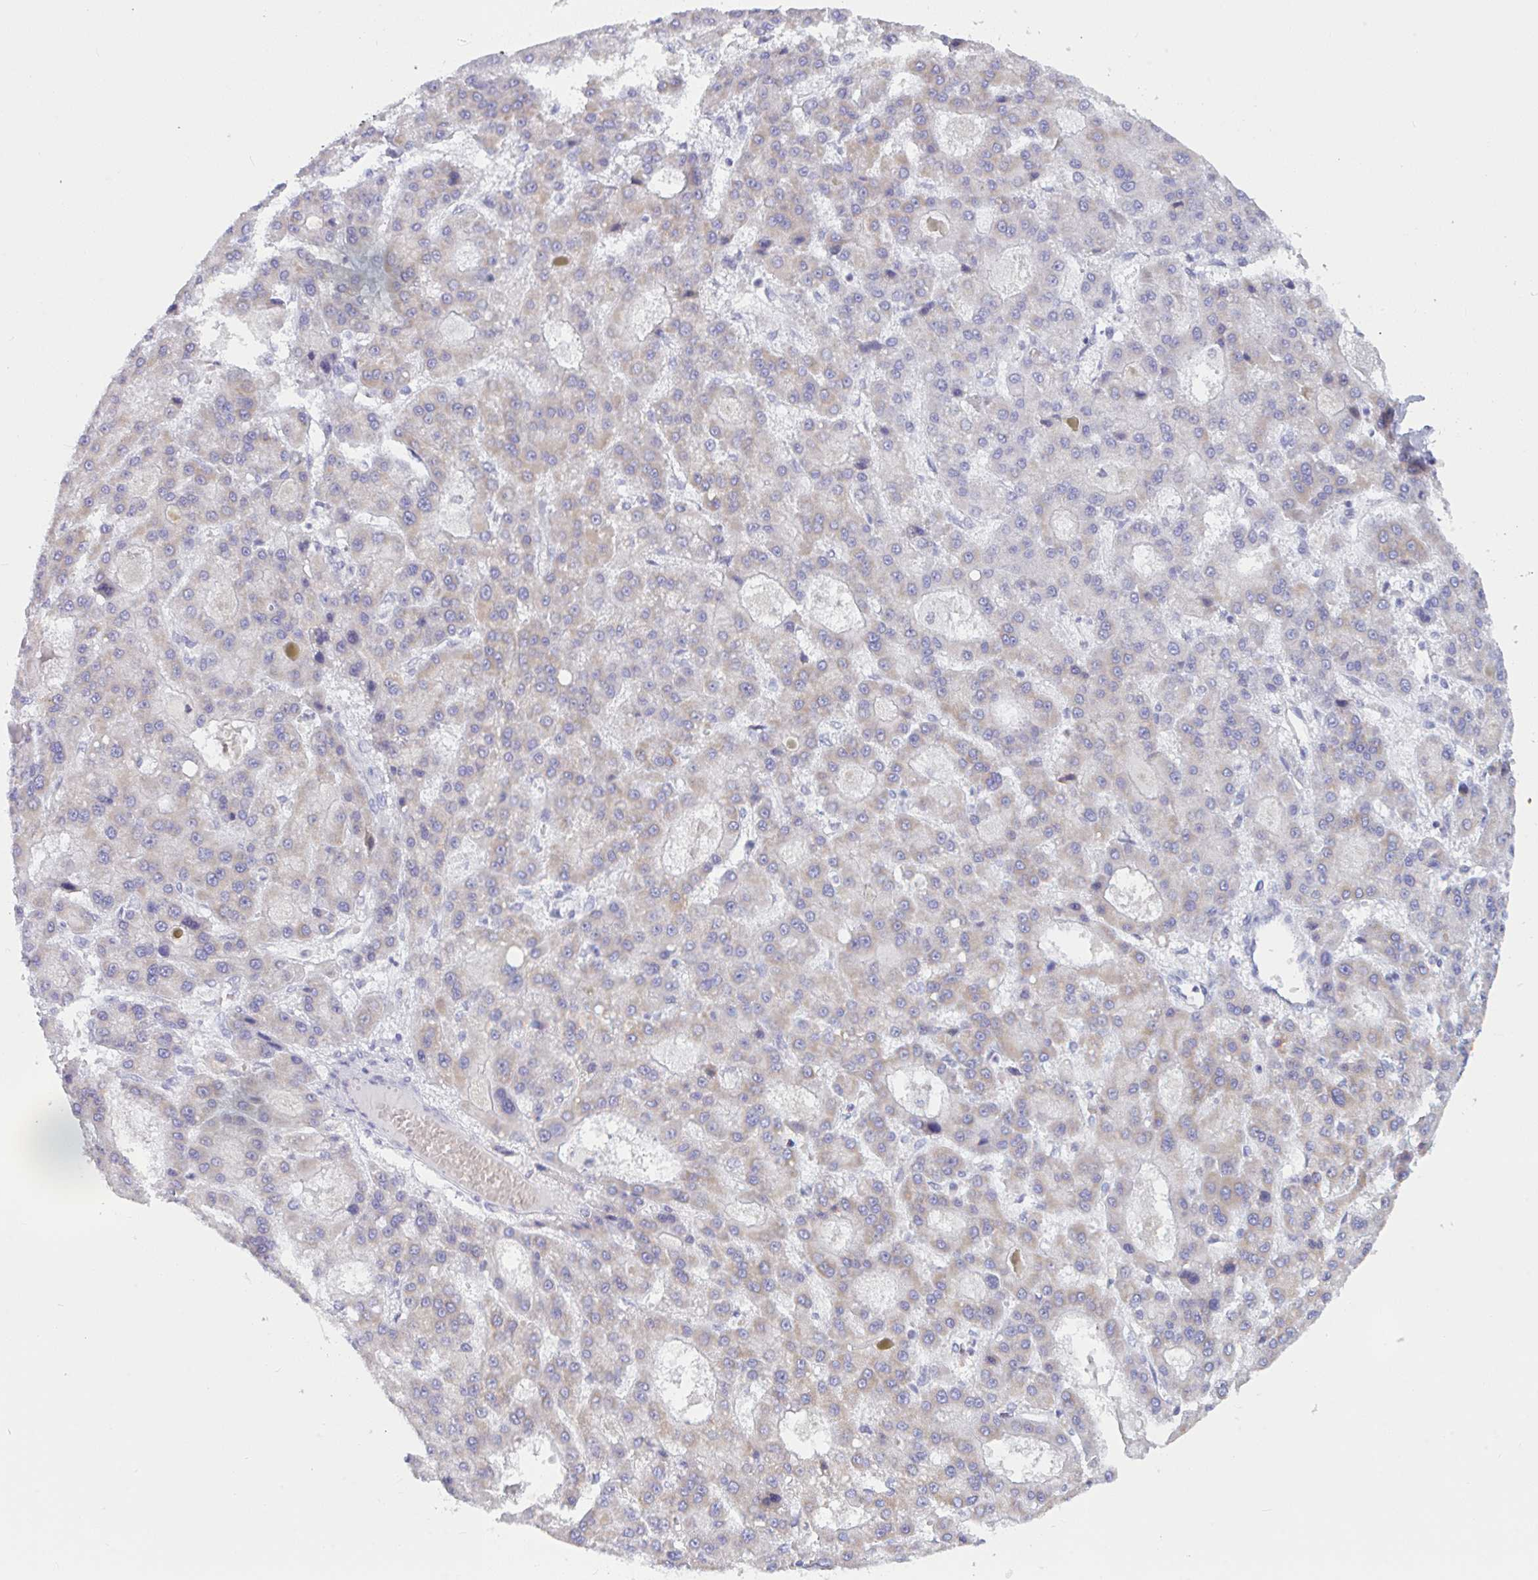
{"staining": {"intensity": "weak", "quantity": "<25%", "location": "cytoplasmic/membranous"}, "tissue": "liver cancer", "cell_type": "Tumor cells", "image_type": "cancer", "snomed": [{"axis": "morphology", "description": "Carcinoma, Hepatocellular, NOS"}, {"axis": "topography", "description": "Liver"}], "caption": "This is a micrograph of immunohistochemistry (IHC) staining of liver cancer (hepatocellular carcinoma), which shows no expression in tumor cells. (Brightfield microscopy of DAB IHC at high magnification).", "gene": "TANK", "patient": {"sex": "male", "age": 70}}